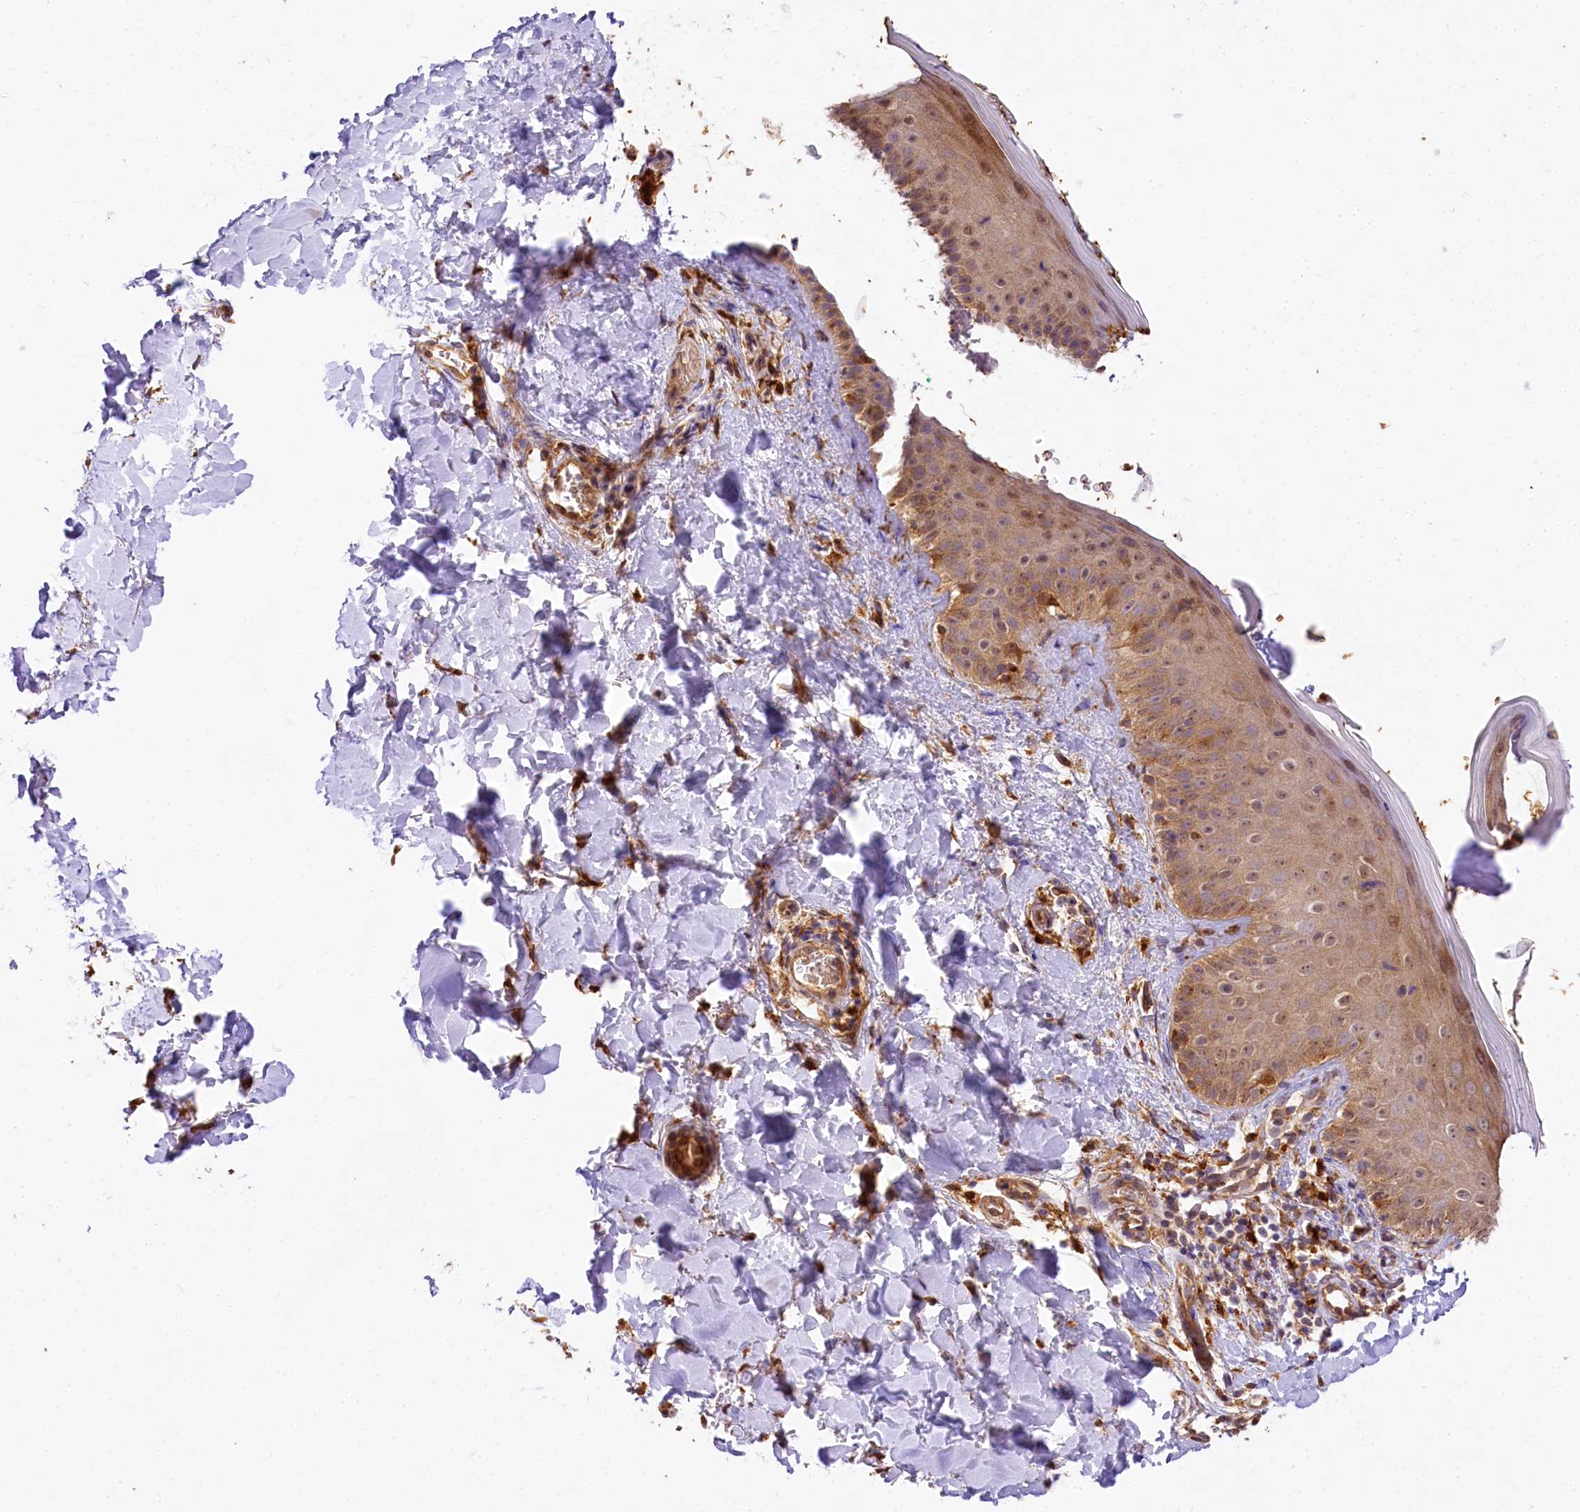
{"staining": {"intensity": "moderate", "quantity": ">75%", "location": "cytoplasmic/membranous"}, "tissue": "skin", "cell_type": "Fibroblasts", "image_type": "normal", "snomed": [{"axis": "morphology", "description": "Normal tissue, NOS"}, {"axis": "topography", "description": "Skin"}], "caption": "Skin stained for a protein reveals moderate cytoplasmic/membranous positivity in fibroblasts. Using DAB (3,3'-diaminobenzidine) (brown) and hematoxylin (blue) stains, captured at high magnification using brightfield microscopy.", "gene": "PPIP5K2", "patient": {"sex": "male", "age": 52}}